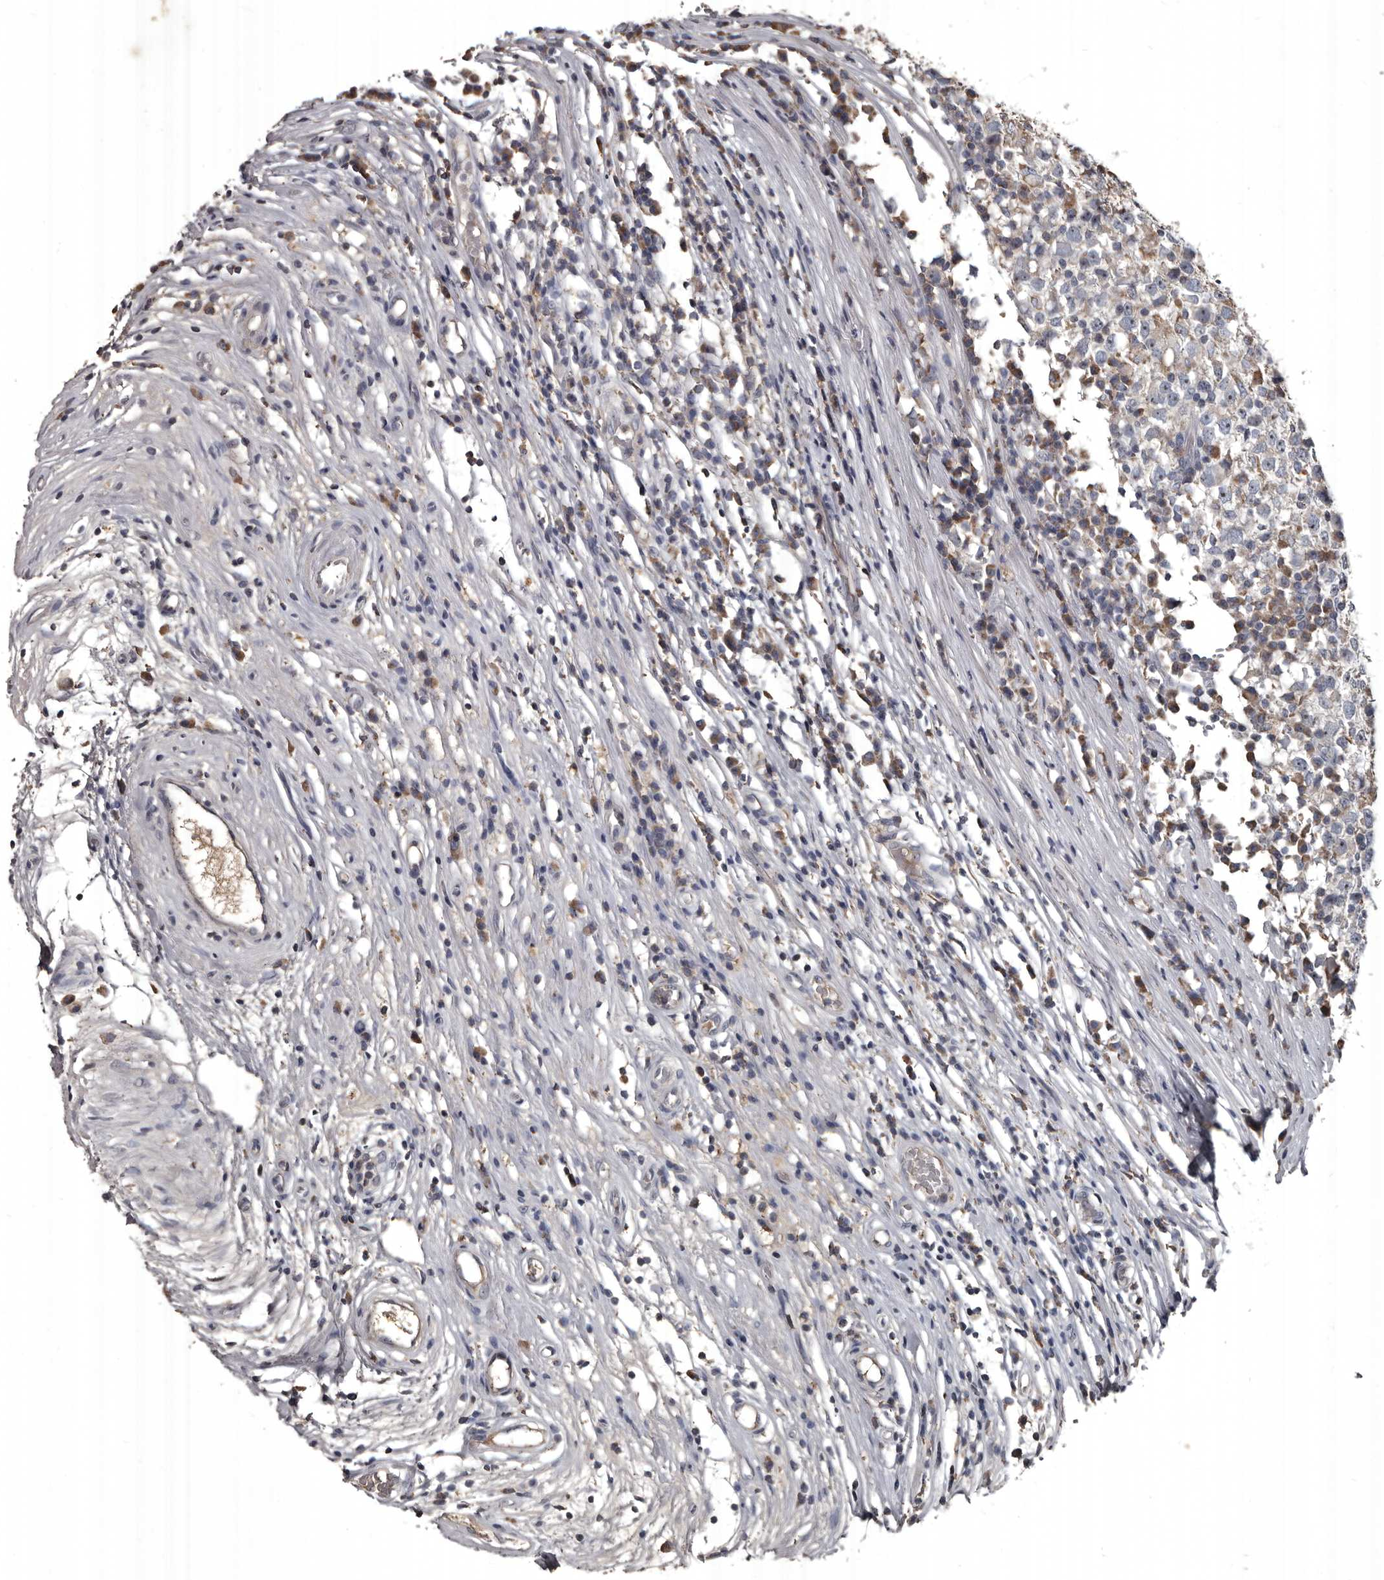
{"staining": {"intensity": "negative", "quantity": "none", "location": "none"}, "tissue": "testis cancer", "cell_type": "Tumor cells", "image_type": "cancer", "snomed": [{"axis": "morphology", "description": "Seminoma, NOS"}, {"axis": "topography", "description": "Testis"}], "caption": "There is no significant expression in tumor cells of testis cancer.", "gene": "GREB1", "patient": {"sex": "male", "age": 65}}